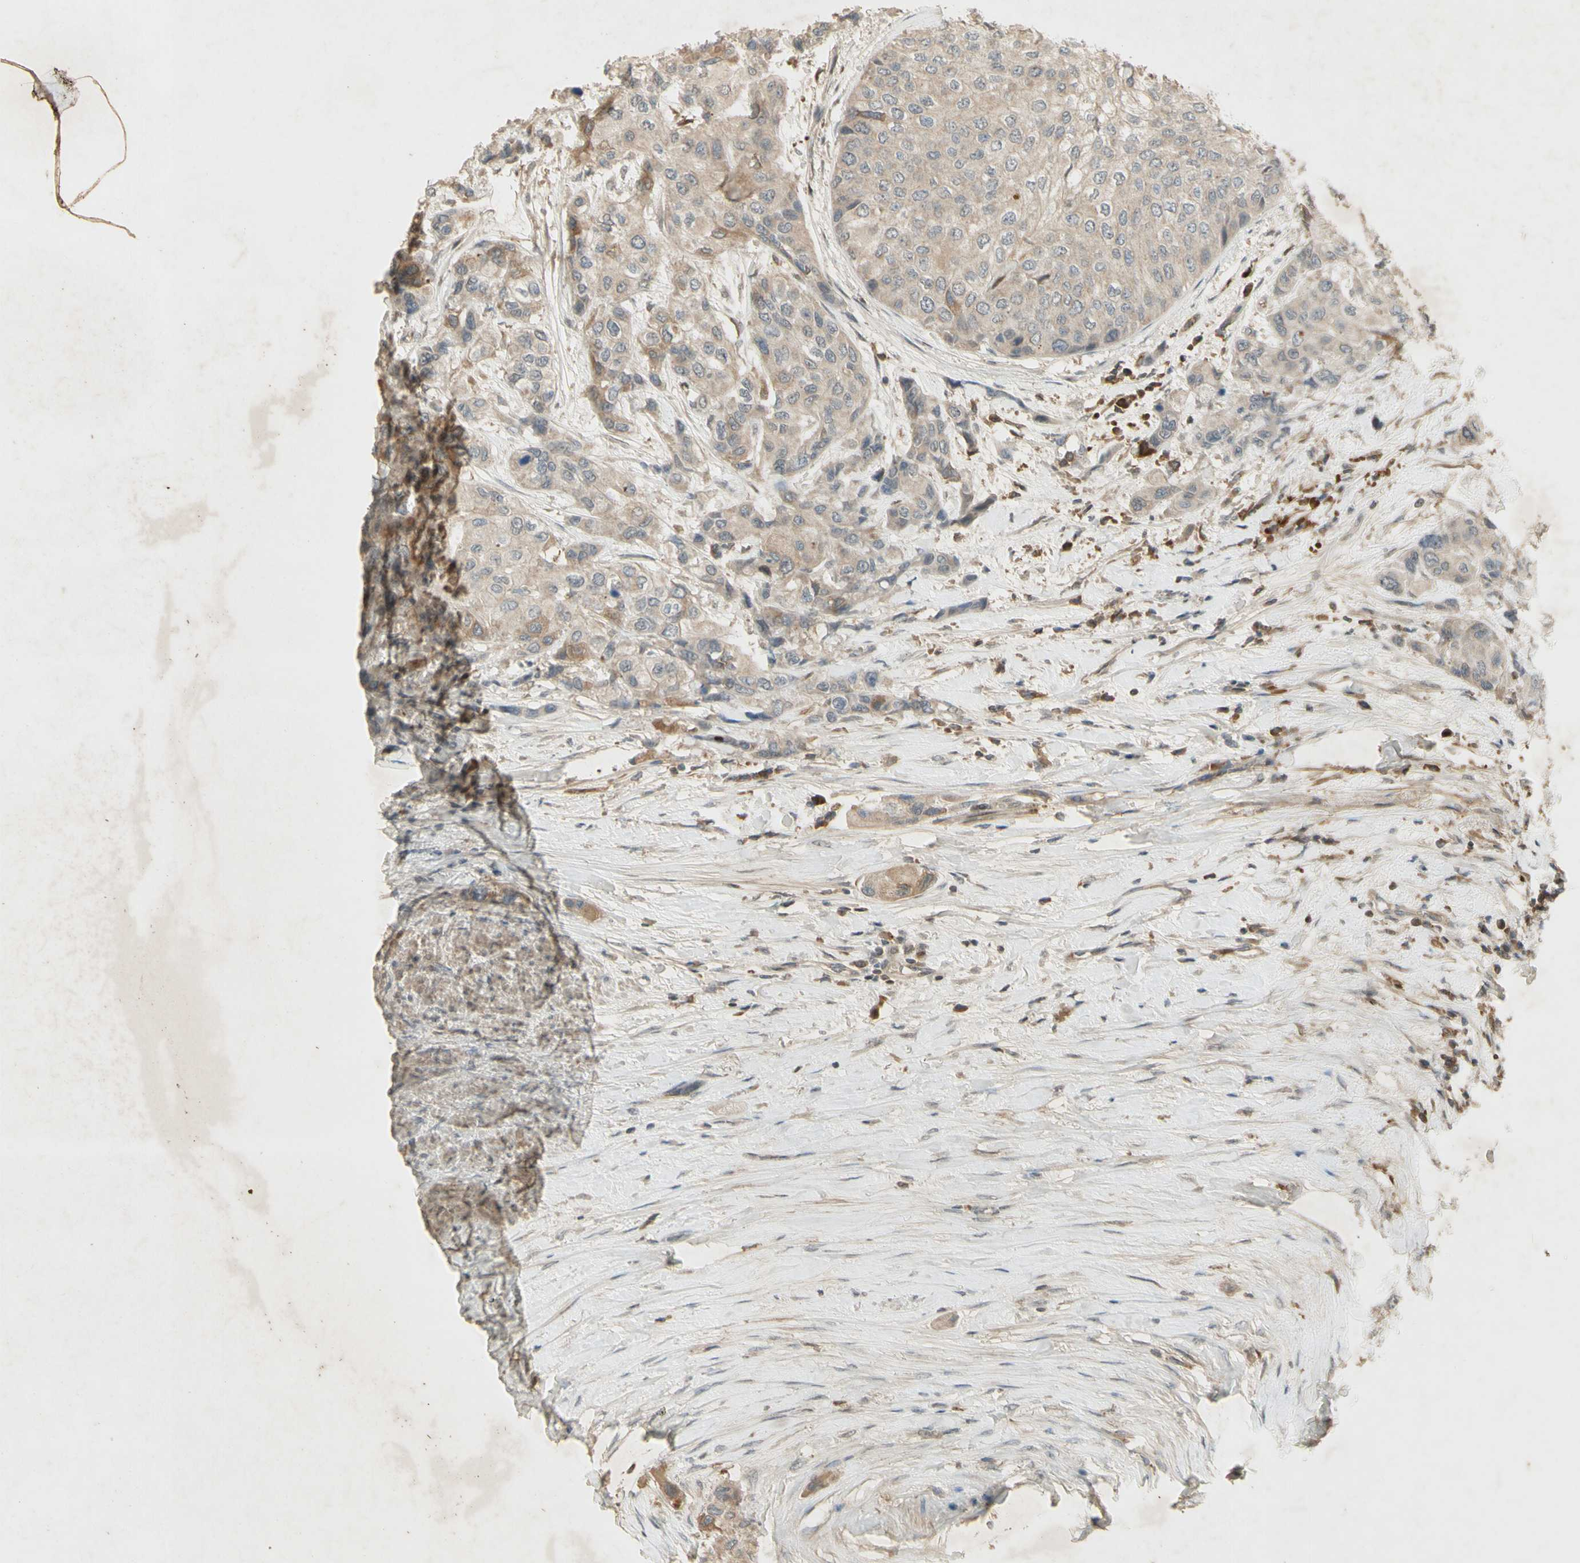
{"staining": {"intensity": "weak", "quantity": "<25%", "location": "cytoplasmic/membranous"}, "tissue": "urothelial cancer", "cell_type": "Tumor cells", "image_type": "cancer", "snomed": [{"axis": "morphology", "description": "Urothelial carcinoma, High grade"}, {"axis": "topography", "description": "Urinary bladder"}], "caption": "A histopathology image of human urothelial carcinoma (high-grade) is negative for staining in tumor cells. (DAB (3,3'-diaminobenzidine) IHC with hematoxylin counter stain).", "gene": "NRG4", "patient": {"sex": "female", "age": 56}}